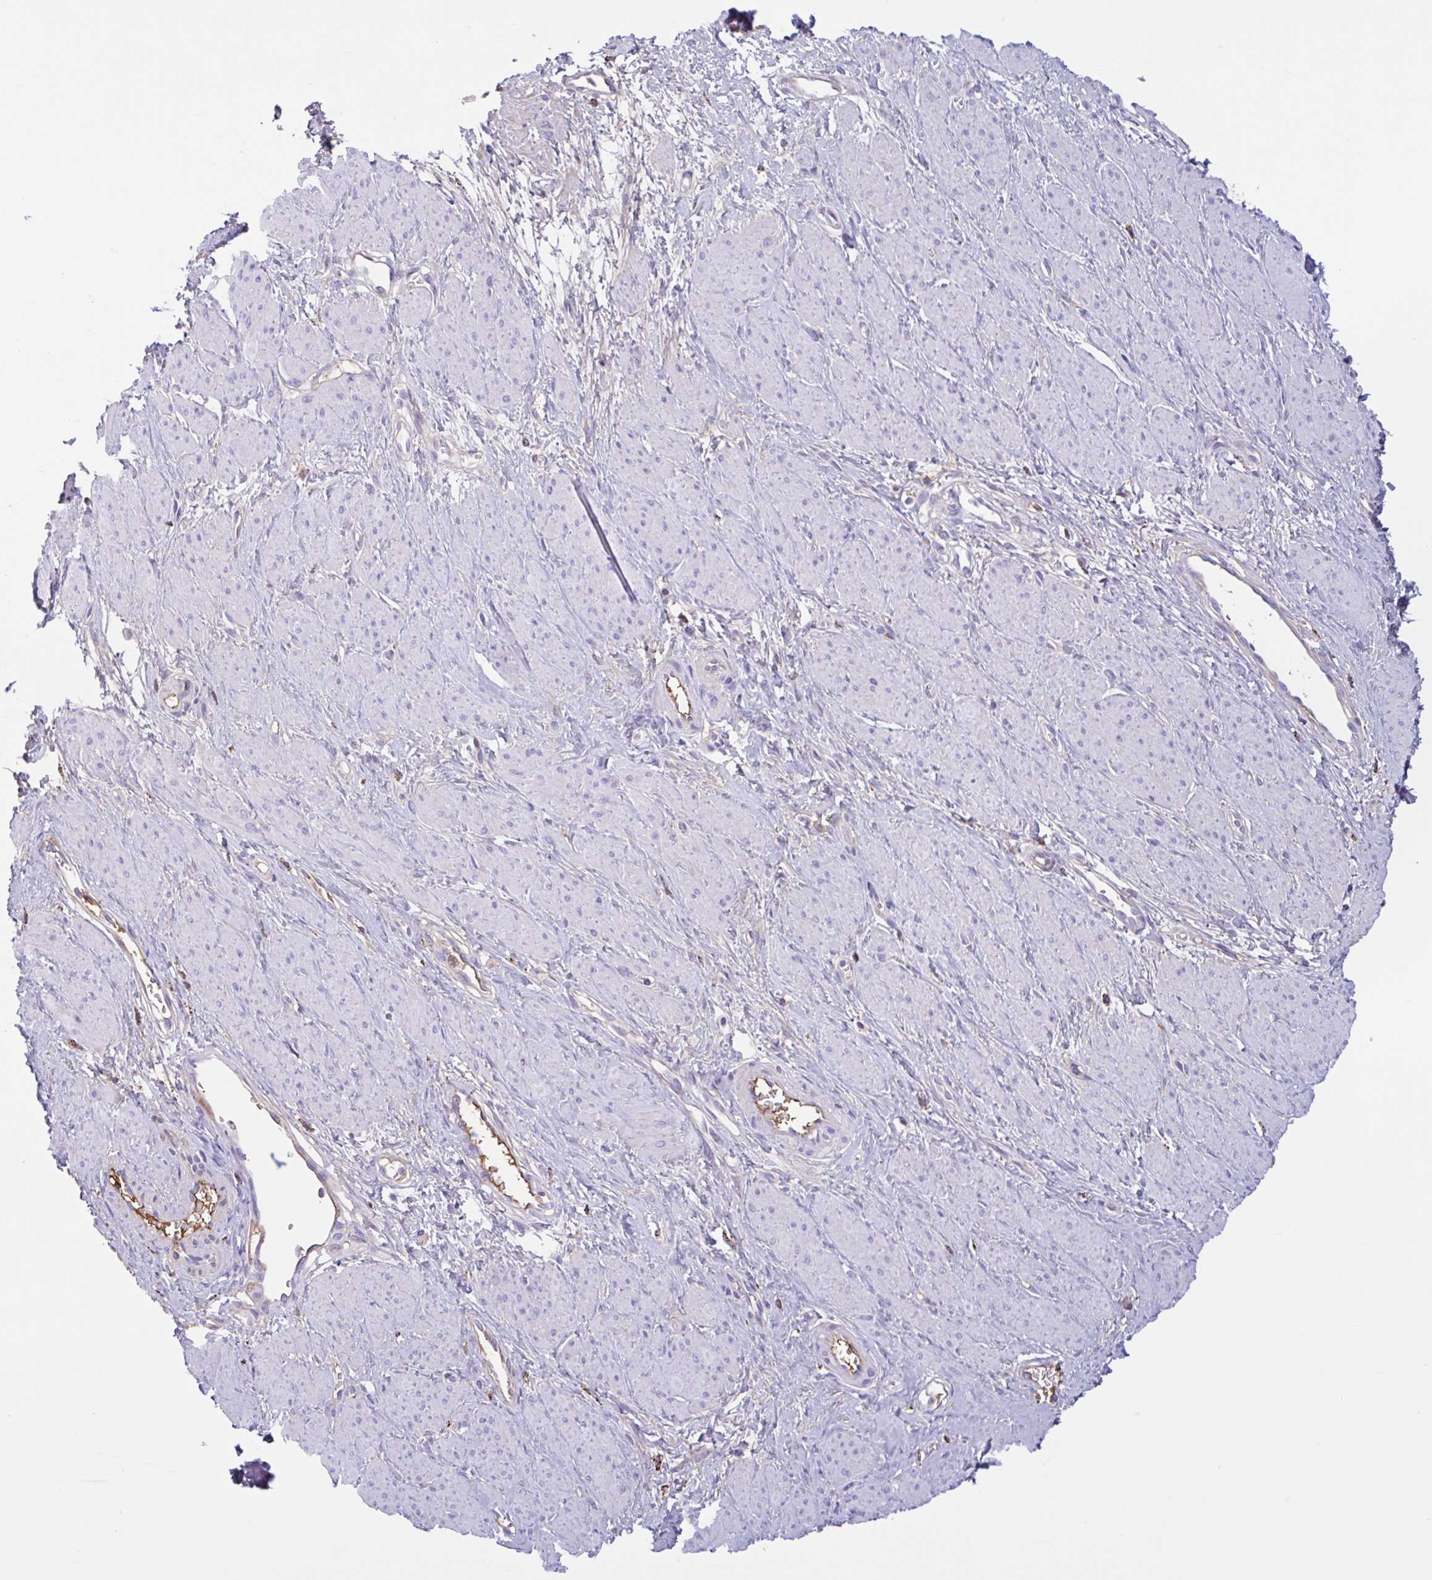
{"staining": {"intensity": "negative", "quantity": "none", "location": "none"}, "tissue": "smooth muscle", "cell_type": "Smooth muscle cells", "image_type": "normal", "snomed": [{"axis": "morphology", "description": "Normal tissue, NOS"}, {"axis": "topography", "description": "Smooth muscle"}, {"axis": "topography", "description": "Uterus"}], "caption": "This is a photomicrograph of IHC staining of unremarkable smooth muscle, which shows no staining in smooth muscle cells.", "gene": "LARGE2", "patient": {"sex": "female", "age": 39}}